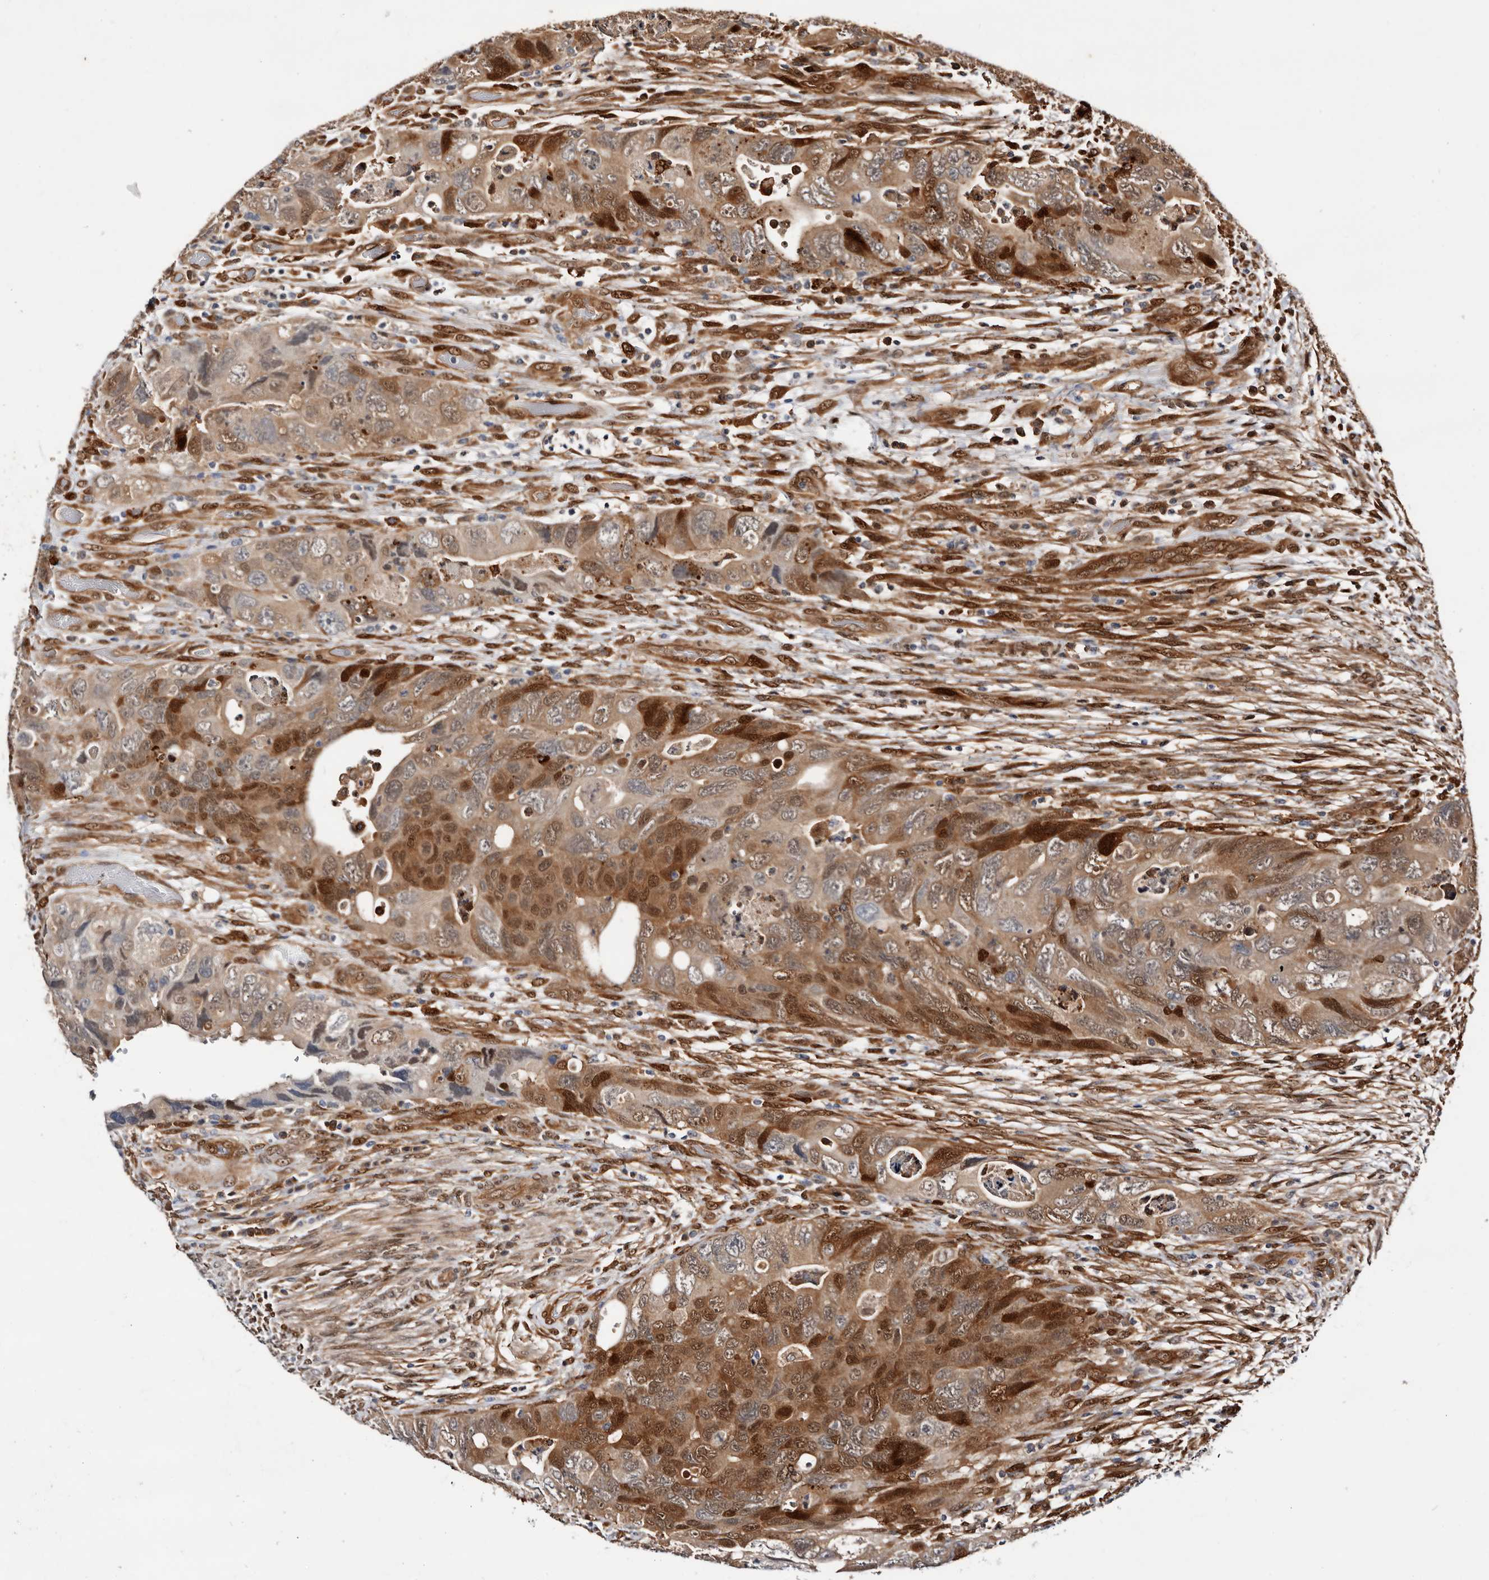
{"staining": {"intensity": "moderate", "quantity": "25%-75%", "location": "cytoplasmic/membranous,nuclear"}, "tissue": "colorectal cancer", "cell_type": "Tumor cells", "image_type": "cancer", "snomed": [{"axis": "morphology", "description": "Adenocarcinoma, NOS"}, {"axis": "topography", "description": "Rectum"}], "caption": "Colorectal adenocarcinoma tissue shows moderate cytoplasmic/membranous and nuclear expression in approximately 25%-75% of tumor cells The staining was performed using DAB (3,3'-diaminobenzidine) to visualize the protein expression in brown, while the nuclei were stained in blue with hematoxylin (Magnification: 20x).", "gene": "TP53I3", "patient": {"sex": "male", "age": 63}}